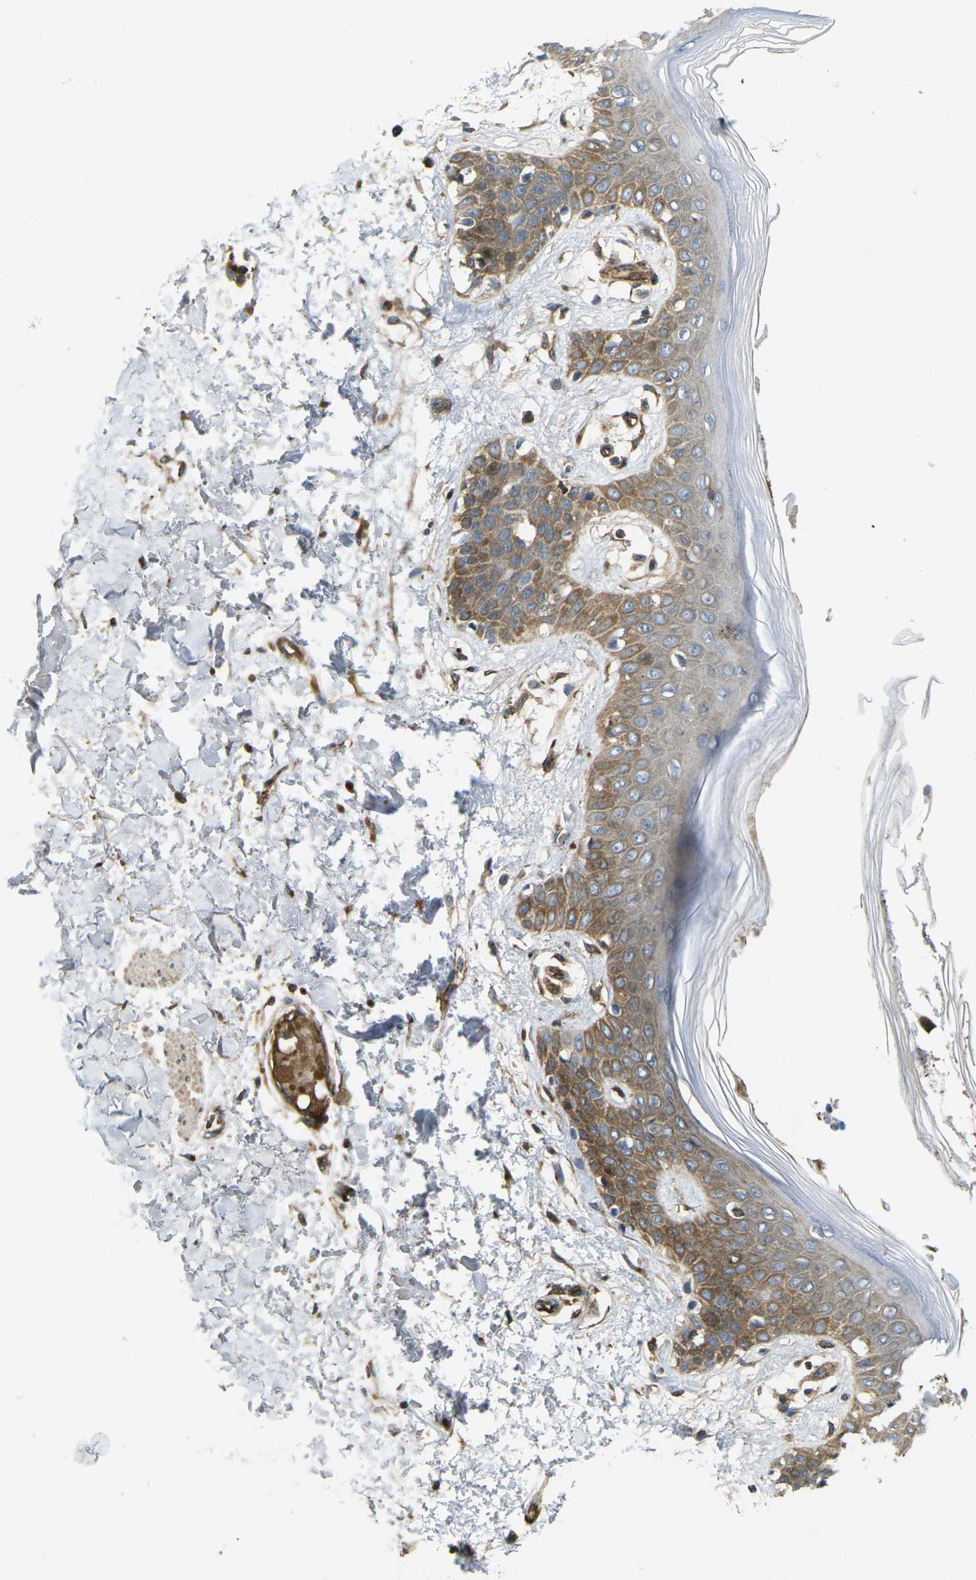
{"staining": {"intensity": "moderate", "quantity": ">75%", "location": "cytoplasmic/membranous"}, "tissue": "skin", "cell_type": "Fibroblasts", "image_type": "normal", "snomed": [{"axis": "morphology", "description": "Normal tissue, NOS"}, {"axis": "topography", "description": "Skin"}], "caption": "Immunohistochemistry (IHC) histopathology image of unremarkable human skin stained for a protein (brown), which reveals medium levels of moderate cytoplasmic/membranous expression in about >75% of fibroblasts.", "gene": "ECE1", "patient": {"sex": "male", "age": 53}}